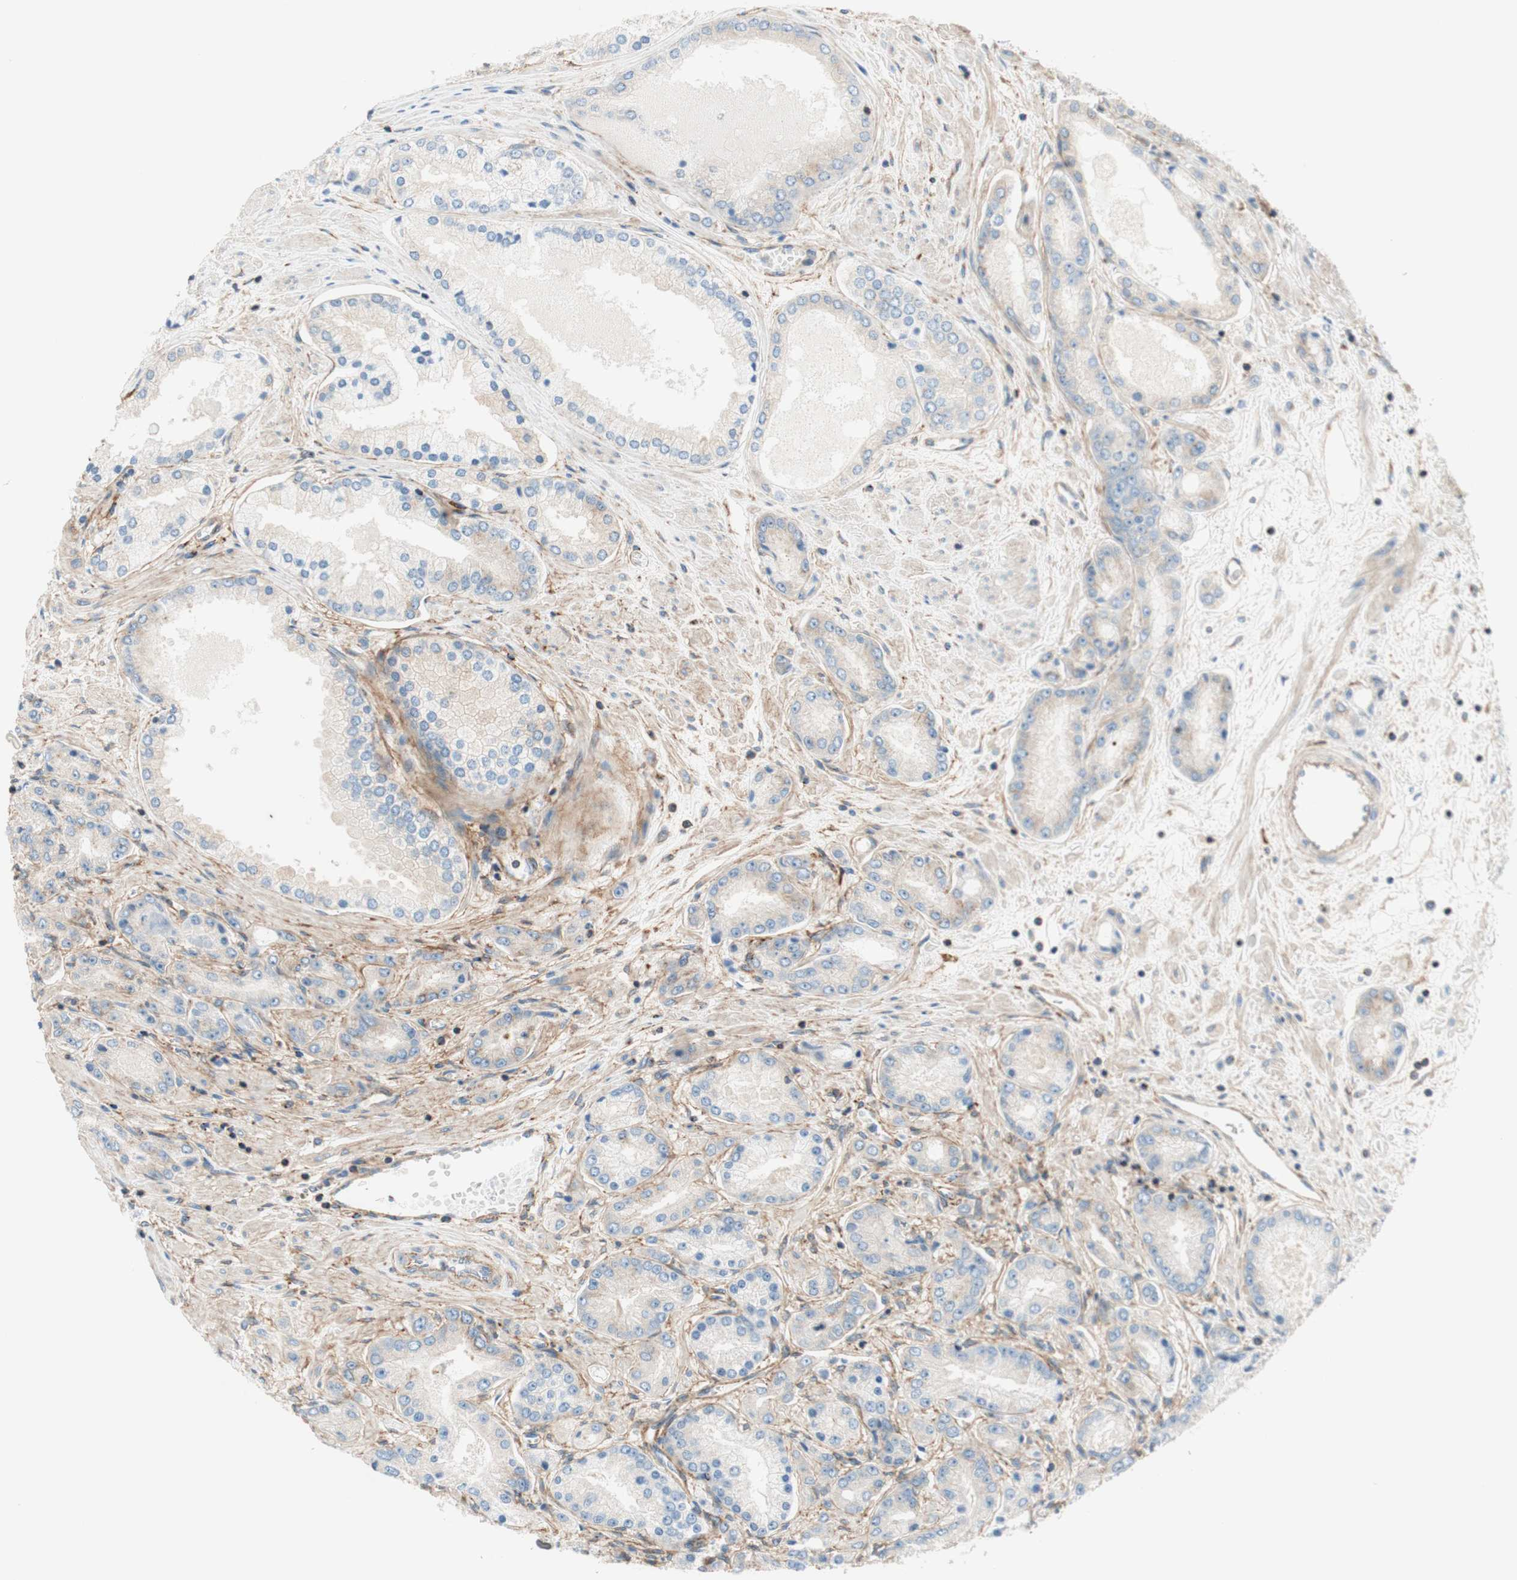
{"staining": {"intensity": "negative", "quantity": "none", "location": "none"}, "tissue": "prostate cancer", "cell_type": "Tumor cells", "image_type": "cancer", "snomed": [{"axis": "morphology", "description": "Adenocarcinoma, High grade"}, {"axis": "topography", "description": "Prostate"}], "caption": "Immunohistochemistry (IHC) image of neoplastic tissue: prostate cancer (high-grade adenocarcinoma) stained with DAB (3,3'-diaminobenzidine) demonstrates no significant protein positivity in tumor cells.", "gene": "VPS26A", "patient": {"sex": "male", "age": 59}}